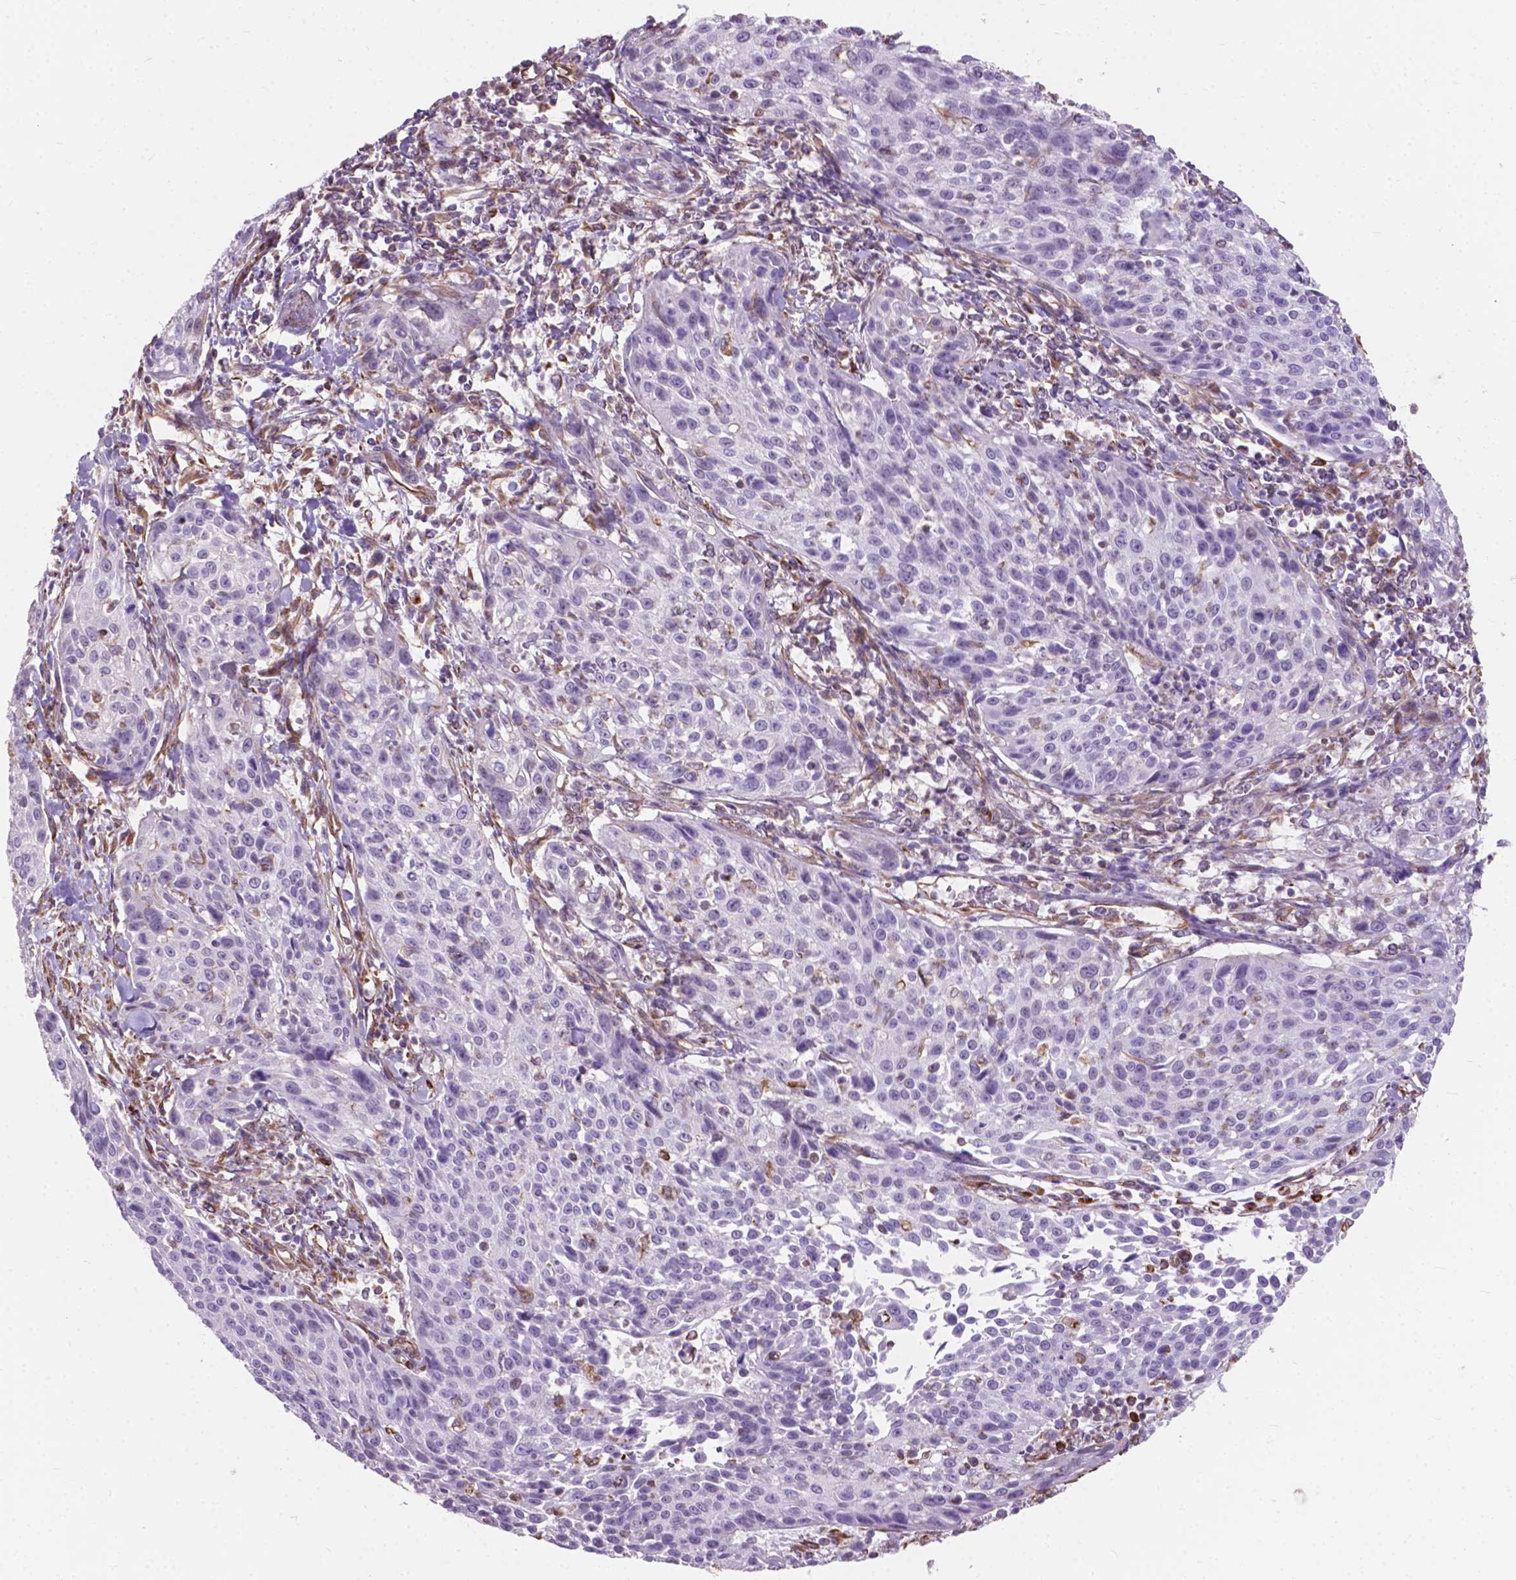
{"staining": {"intensity": "negative", "quantity": "none", "location": "none"}, "tissue": "cervical cancer", "cell_type": "Tumor cells", "image_type": "cancer", "snomed": [{"axis": "morphology", "description": "Squamous cell carcinoma, NOS"}, {"axis": "topography", "description": "Cervix"}], "caption": "Histopathology image shows no significant protein expression in tumor cells of squamous cell carcinoma (cervical).", "gene": "AMOT", "patient": {"sex": "female", "age": 26}}